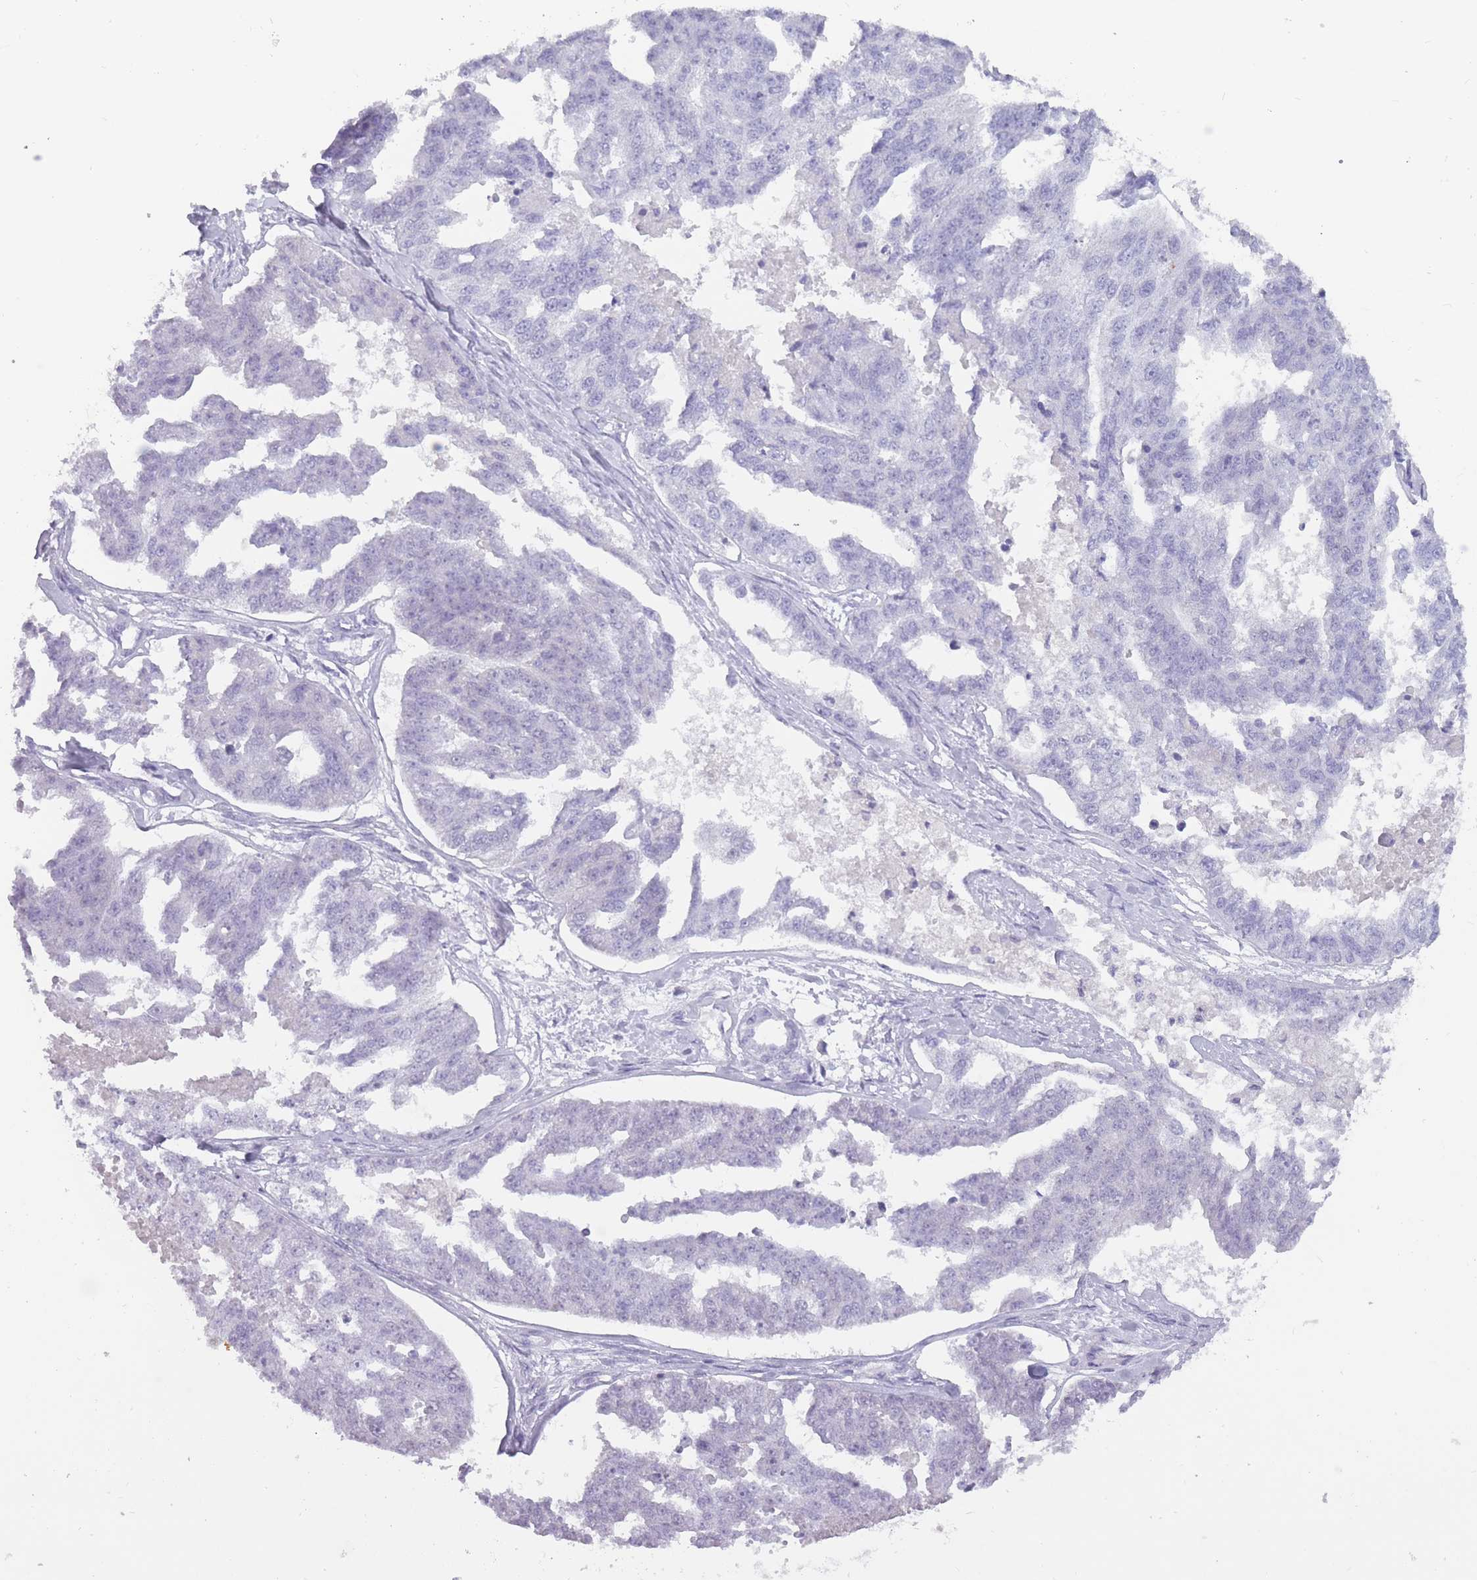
{"staining": {"intensity": "negative", "quantity": "none", "location": "none"}, "tissue": "ovarian cancer", "cell_type": "Tumor cells", "image_type": "cancer", "snomed": [{"axis": "morphology", "description": "Cystadenocarcinoma, serous, NOS"}, {"axis": "topography", "description": "Ovary"}], "caption": "An IHC image of ovarian cancer (serous cystadenocarcinoma) is shown. There is no staining in tumor cells of ovarian cancer (serous cystadenocarcinoma). (DAB (3,3'-diaminobenzidine) immunohistochemistry with hematoxylin counter stain).", "gene": "PNMA3", "patient": {"sex": "female", "age": 58}}